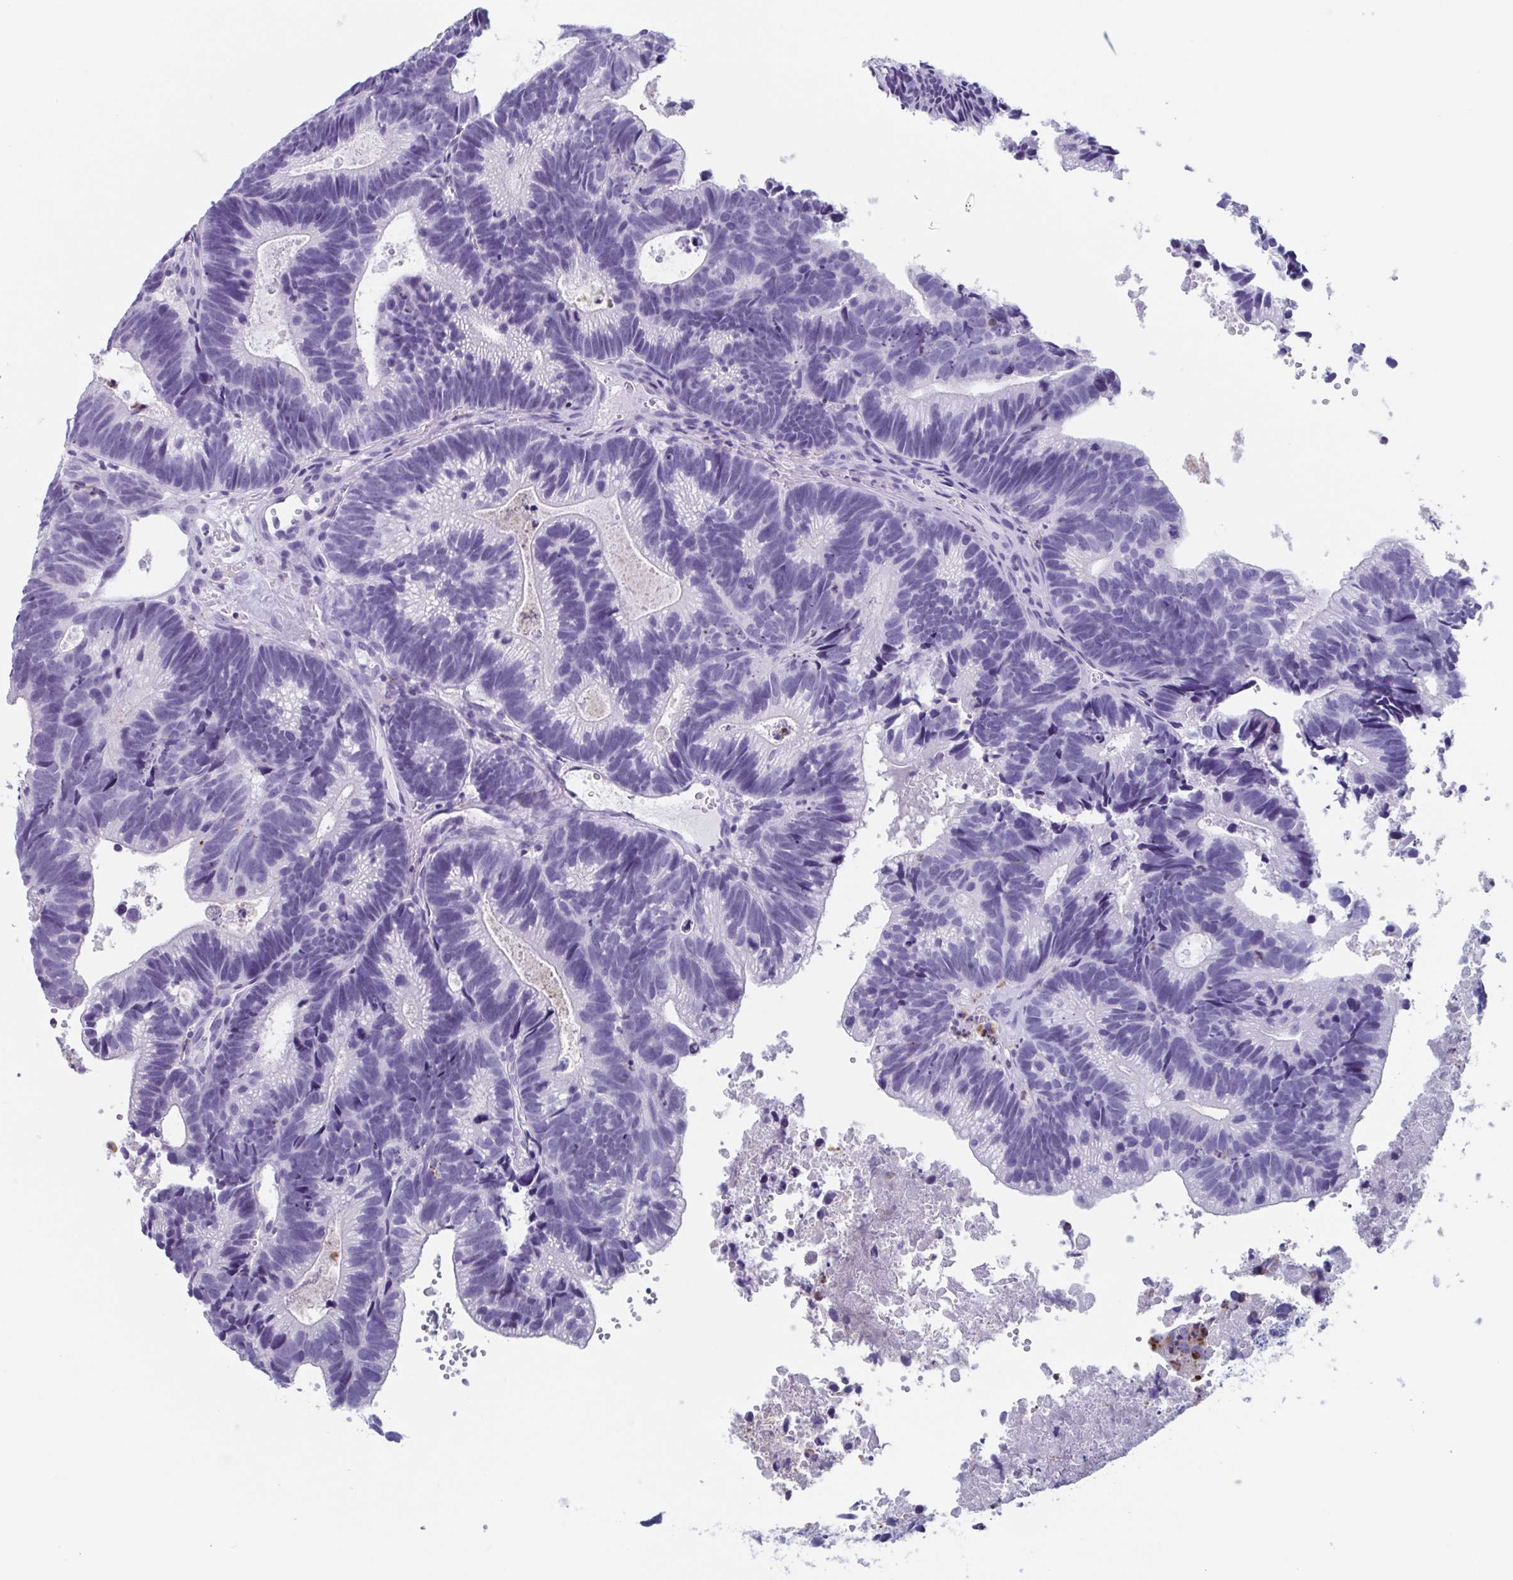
{"staining": {"intensity": "negative", "quantity": "none", "location": "none"}, "tissue": "head and neck cancer", "cell_type": "Tumor cells", "image_type": "cancer", "snomed": [{"axis": "morphology", "description": "Adenocarcinoma, NOS"}, {"axis": "topography", "description": "Head-Neck"}], "caption": "Photomicrograph shows no protein staining in tumor cells of head and neck adenocarcinoma tissue.", "gene": "BPI", "patient": {"sex": "male", "age": 62}}